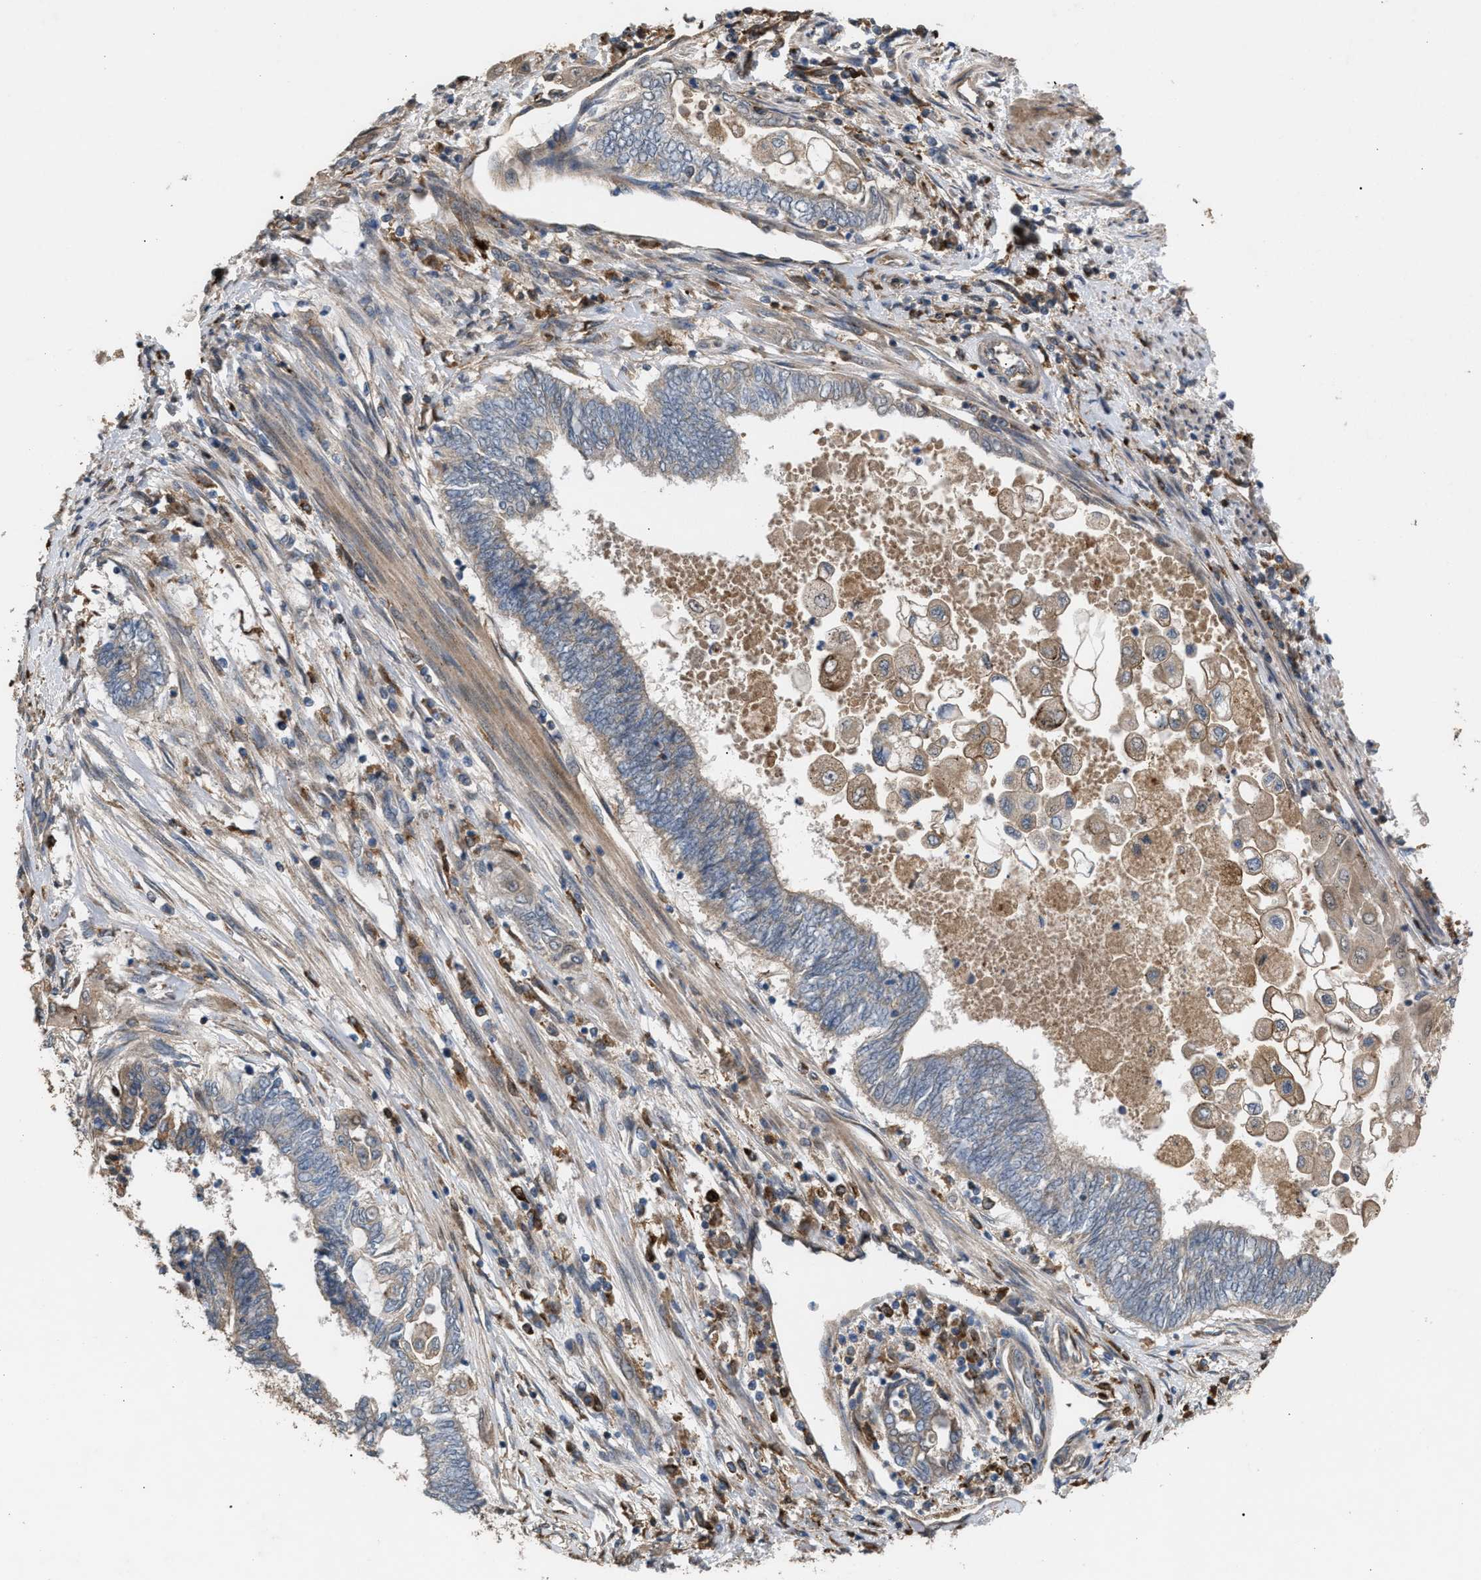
{"staining": {"intensity": "weak", "quantity": "<25%", "location": "cytoplasmic/membranous"}, "tissue": "endometrial cancer", "cell_type": "Tumor cells", "image_type": "cancer", "snomed": [{"axis": "morphology", "description": "Adenocarcinoma, NOS"}, {"axis": "topography", "description": "Uterus"}, {"axis": "topography", "description": "Endometrium"}], "caption": "DAB immunohistochemical staining of human endometrial cancer exhibits no significant staining in tumor cells. (DAB (3,3'-diaminobenzidine) IHC with hematoxylin counter stain).", "gene": "GCC1", "patient": {"sex": "female", "age": 70}}